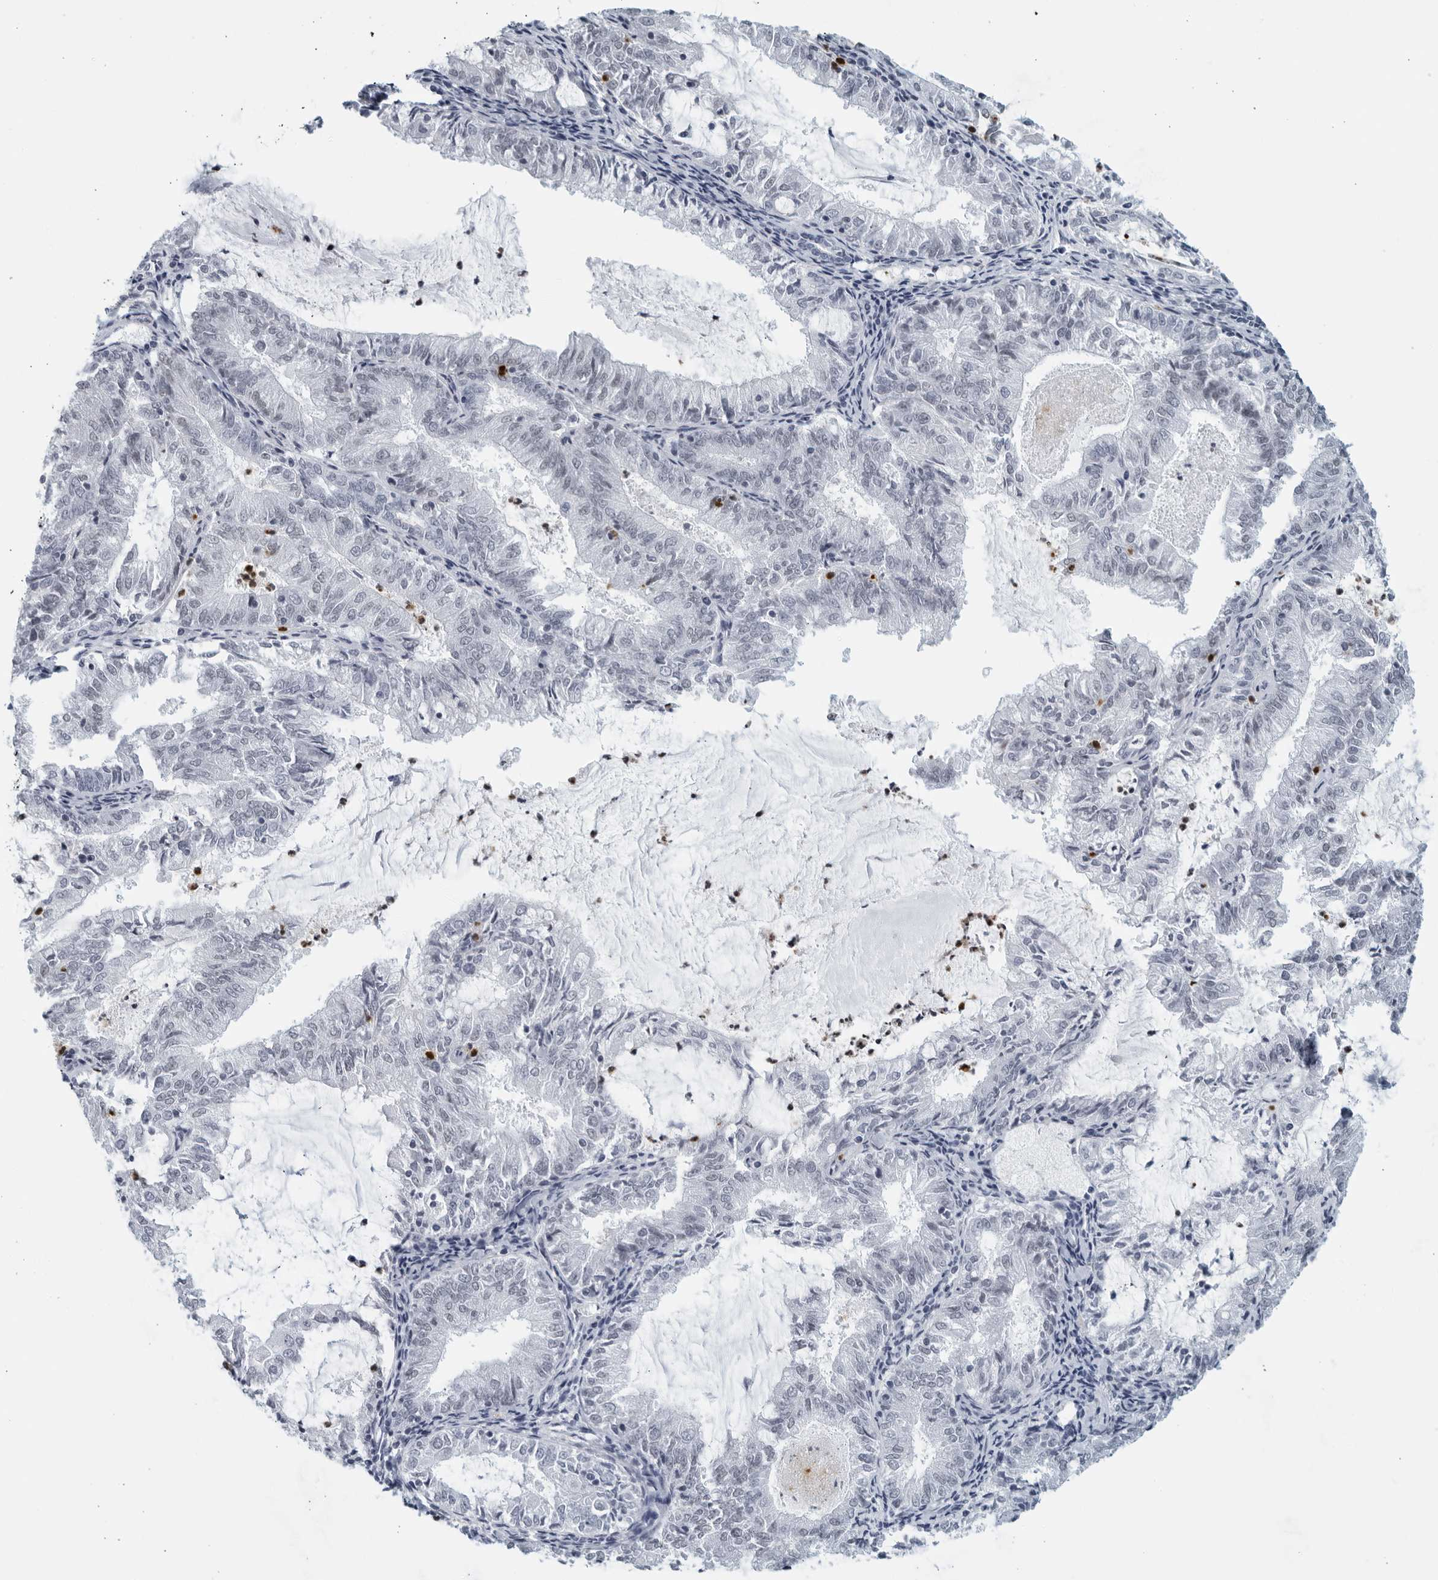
{"staining": {"intensity": "negative", "quantity": "none", "location": "none"}, "tissue": "endometrial cancer", "cell_type": "Tumor cells", "image_type": "cancer", "snomed": [{"axis": "morphology", "description": "Adenocarcinoma, NOS"}, {"axis": "topography", "description": "Endometrium"}], "caption": "The immunohistochemistry image has no significant positivity in tumor cells of endometrial adenocarcinoma tissue. (Brightfield microscopy of DAB (3,3'-diaminobenzidine) immunohistochemistry (IHC) at high magnification).", "gene": "KLK7", "patient": {"sex": "female", "age": 57}}